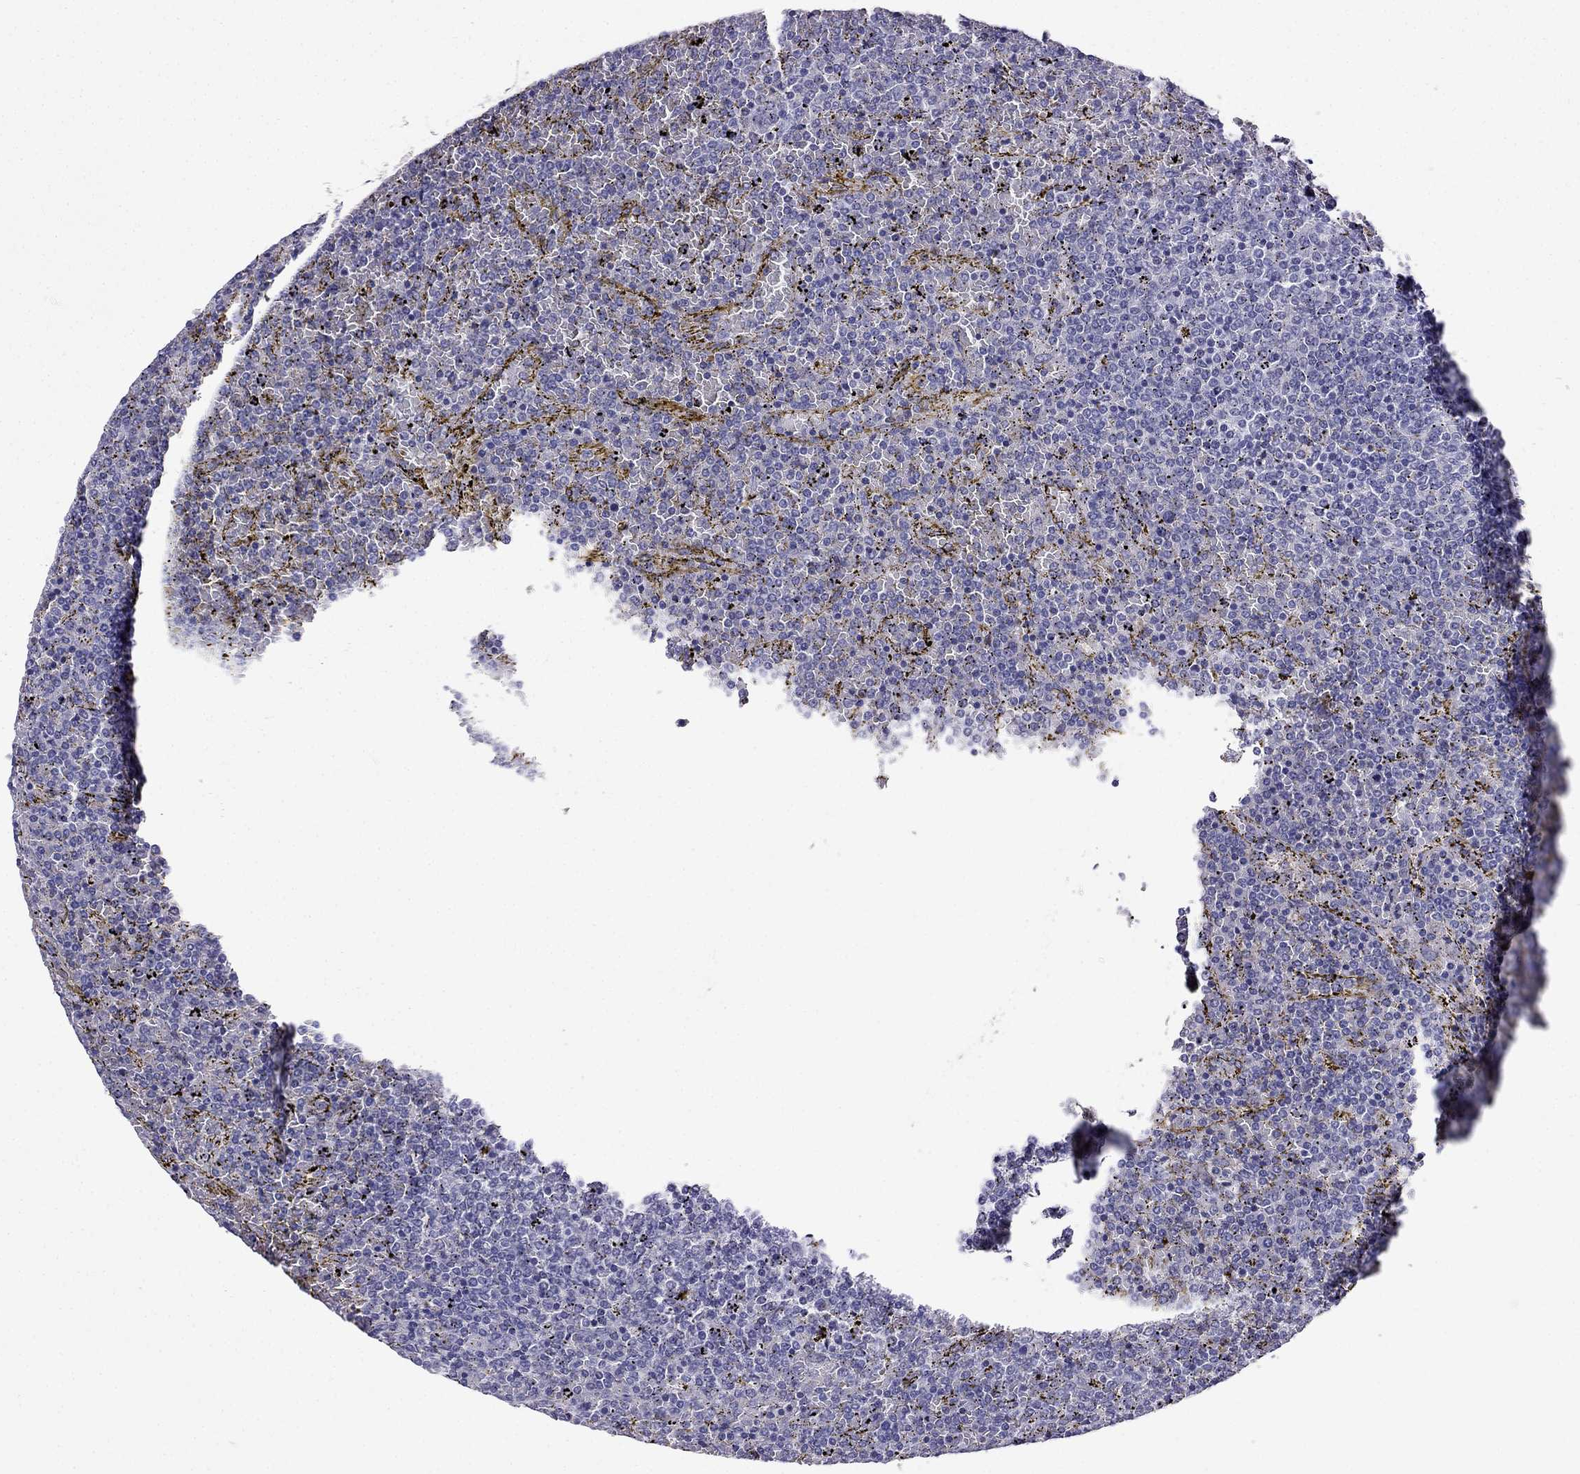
{"staining": {"intensity": "negative", "quantity": "none", "location": "none"}, "tissue": "lymphoma", "cell_type": "Tumor cells", "image_type": "cancer", "snomed": [{"axis": "morphology", "description": "Malignant lymphoma, non-Hodgkin's type, Low grade"}, {"axis": "topography", "description": "Spleen"}], "caption": "Protein analysis of low-grade malignant lymphoma, non-Hodgkin's type reveals no significant expression in tumor cells.", "gene": "SCNN1D", "patient": {"sex": "female", "age": 77}}